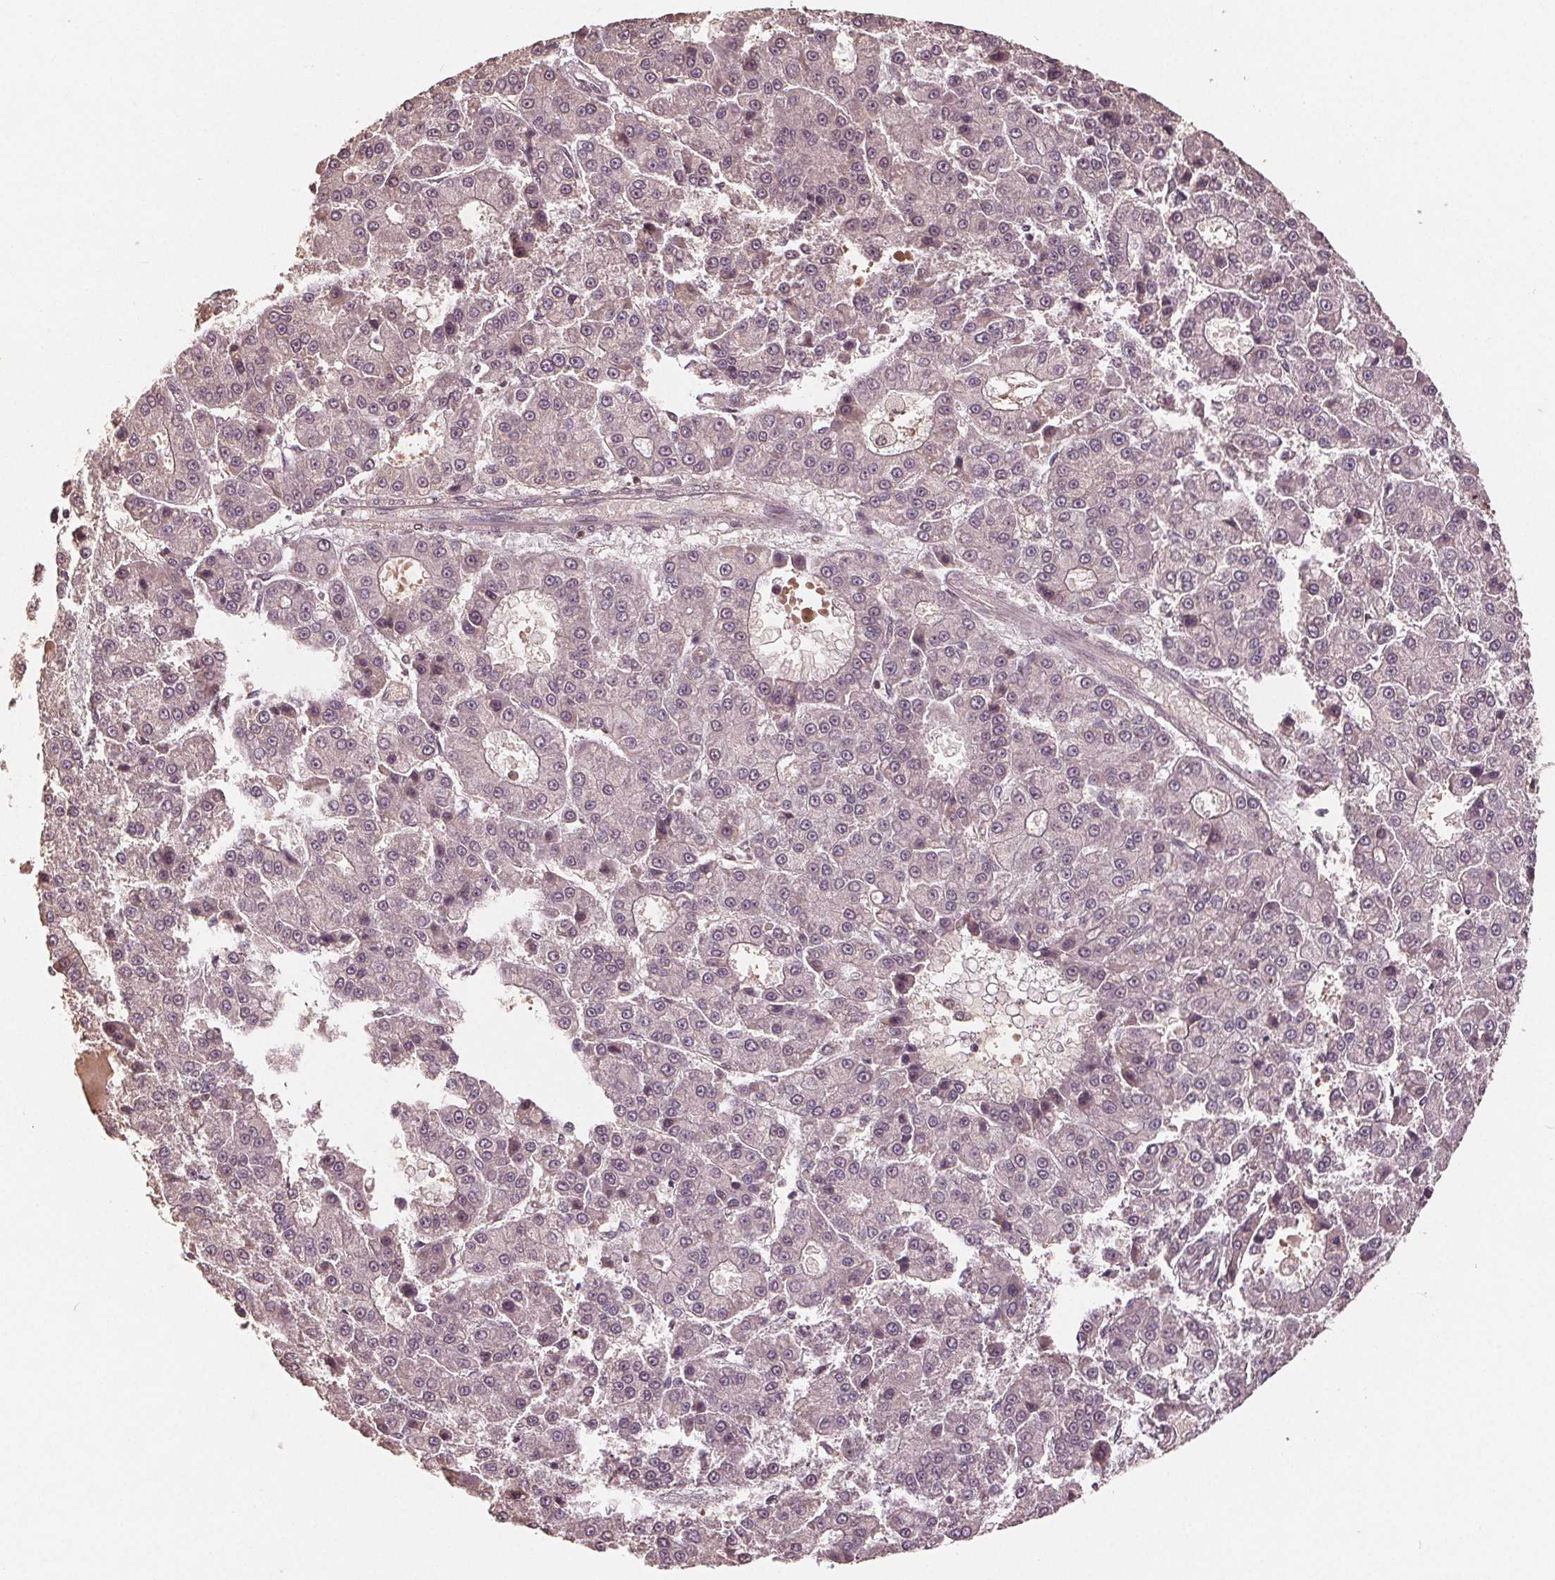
{"staining": {"intensity": "negative", "quantity": "none", "location": "none"}, "tissue": "liver cancer", "cell_type": "Tumor cells", "image_type": "cancer", "snomed": [{"axis": "morphology", "description": "Carcinoma, Hepatocellular, NOS"}, {"axis": "topography", "description": "Liver"}], "caption": "This is an immunohistochemistry histopathology image of human liver cancer (hepatocellular carcinoma). There is no positivity in tumor cells.", "gene": "DNMT3B", "patient": {"sex": "male", "age": 70}}